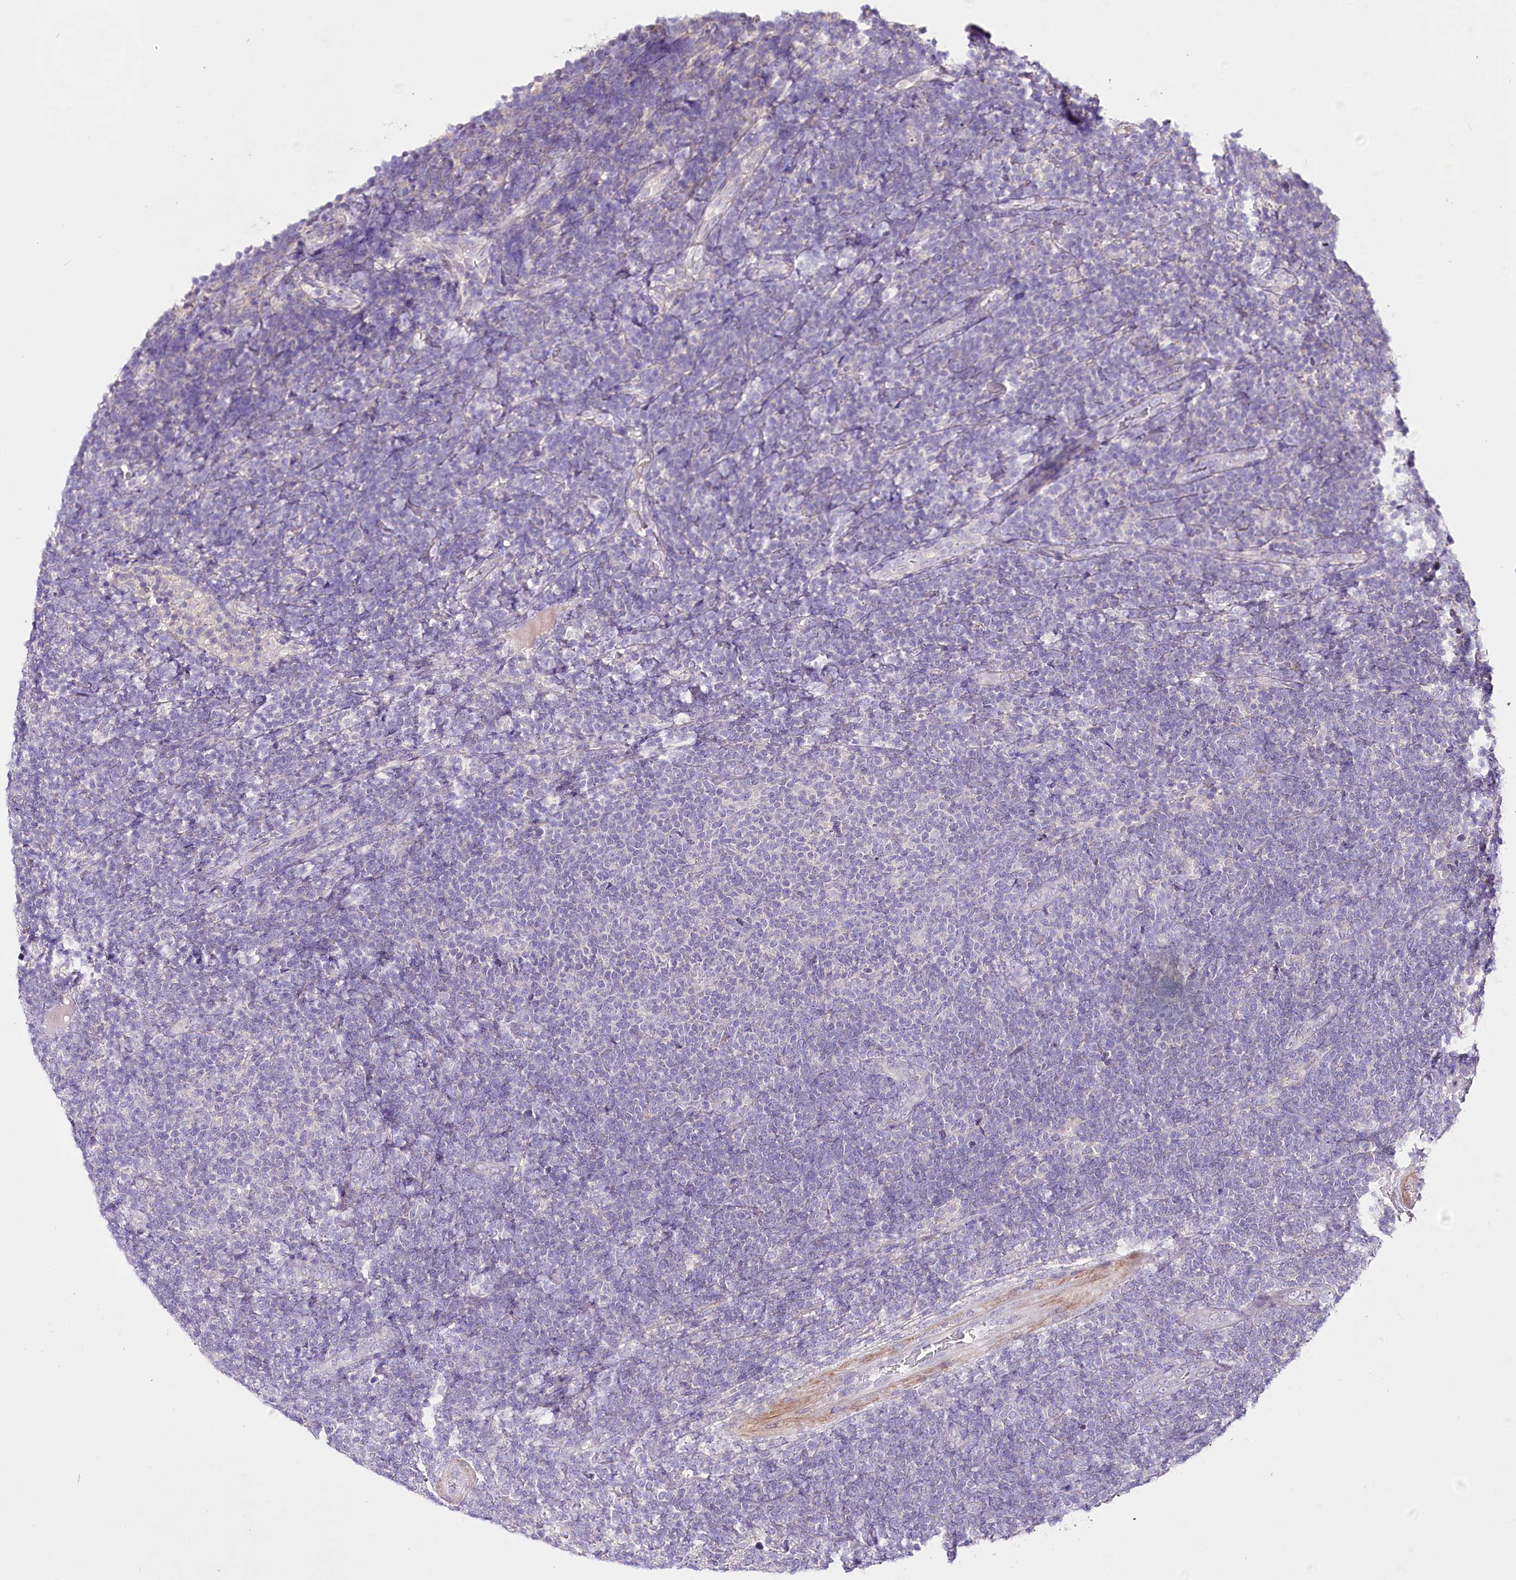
{"staining": {"intensity": "negative", "quantity": "none", "location": "none"}, "tissue": "lymphoma", "cell_type": "Tumor cells", "image_type": "cancer", "snomed": [{"axis": "morphology", "description": "Malignant lymphoma, non-Hodgkin's type, Low grade"}, {"axis": "topography", "description": "Lymph node"}], "caption": "There is no significant expression in tumor cells of lymphoma.", "gene": "LRRC14B", "patient": {"sex": "male", "age": 66}}